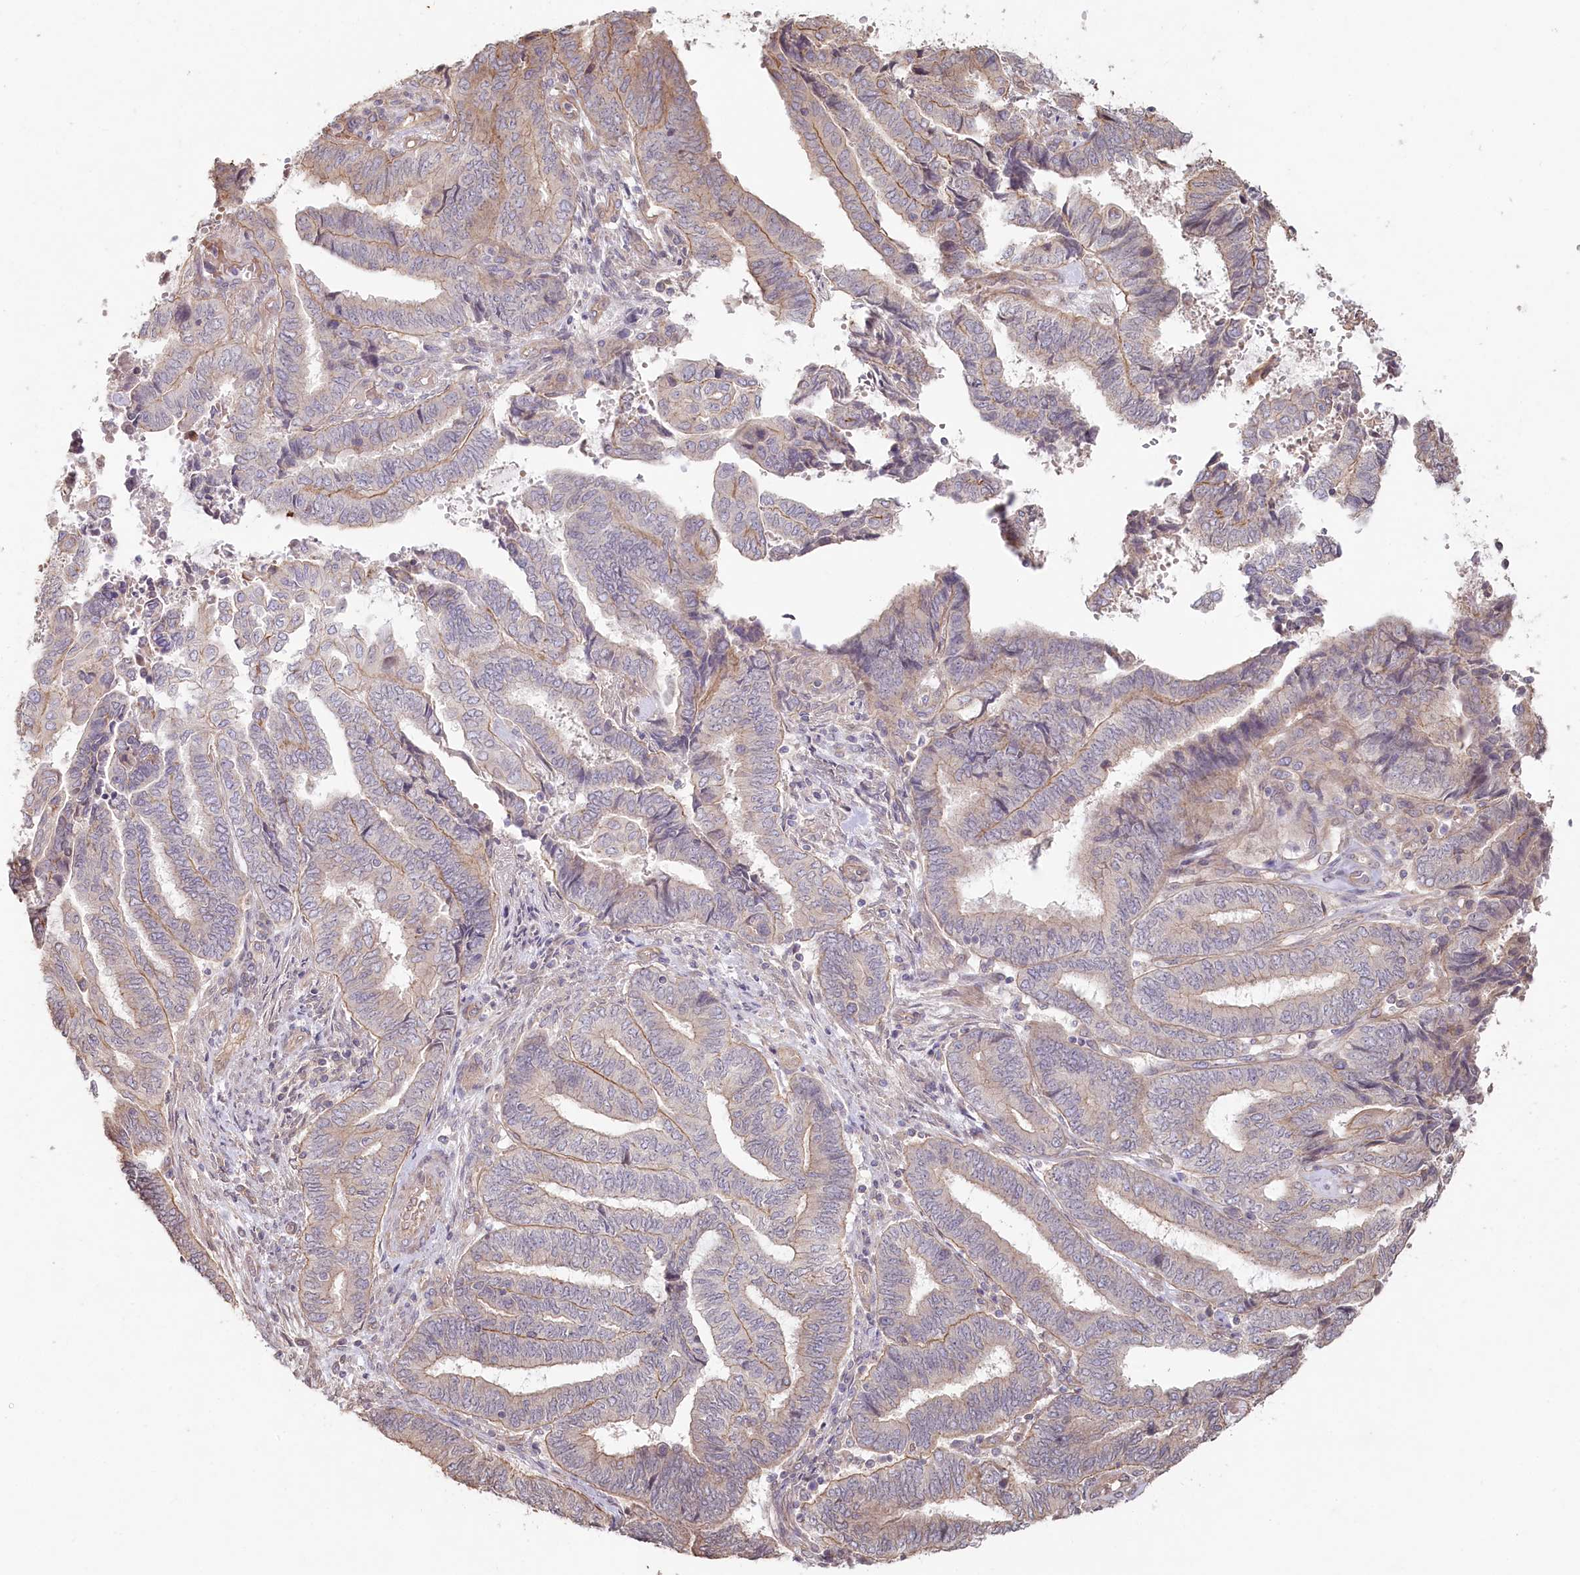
{"staining": {"intensity": "negative", "quantity": "none", "location": "none"}, "tissue": "endometrial cancer", "cell_type": "Tumor cells", "image_type": "cancer", "snomed": [{"axis": "morphology", "description": "Adenocarcinoma, NOS"}, {"axis": "topography", "description": "Uterus"}, {"axis": "topography", "description": "Endometrium"}], "caption": "Micrograph shows no protein positivity in tumor cells of endometrial cancer (adenocarcinoma) tissue. (IHC, brightfield microscopy, high magnification).", "gene": "TCHP", "patient": {"sex": "female", "age": 70}}